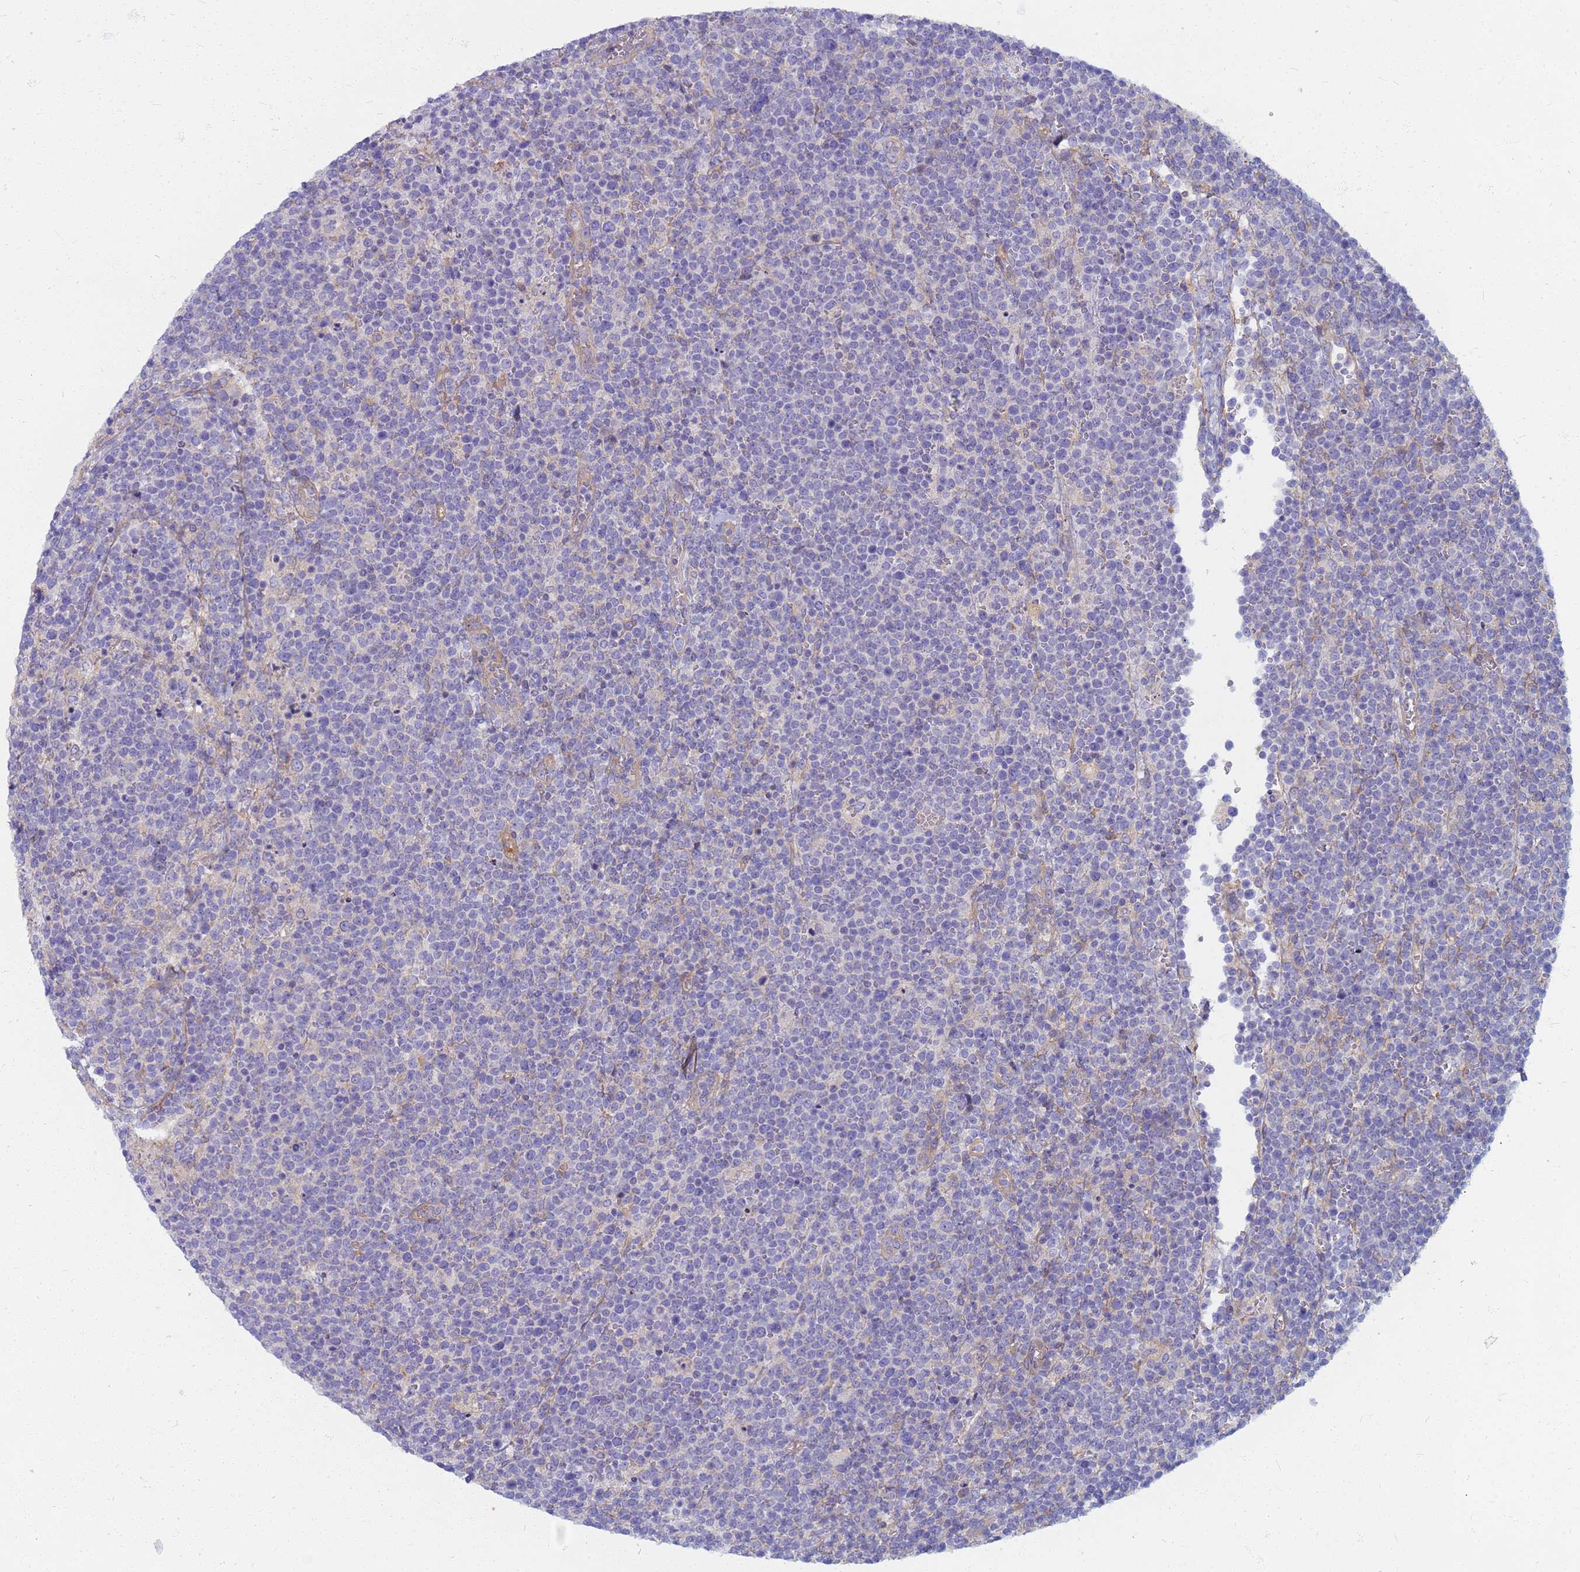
{"staining": {"intensity": "negative", "quantity": "none", "location": "none"}, "tissue": "lymphoma", "cell_type": "Tumor cells", "image_type": "cancer", "snomed": [{"axis": "morphology", "description": "Malignant lymphoma, non-Hodgkin's type, High grade"}, {"axis": "topography", "description": "Lymph node"}], "caption": "IHC histopathology image of human lymphoma stained for a protein (brown), which exhibits no positivity in tumor cells. (DAB IHC visualized using brightfield microscopy, high magnification).", "gene": "EEA1", "patient": {"sex": "male", "age": 61}}